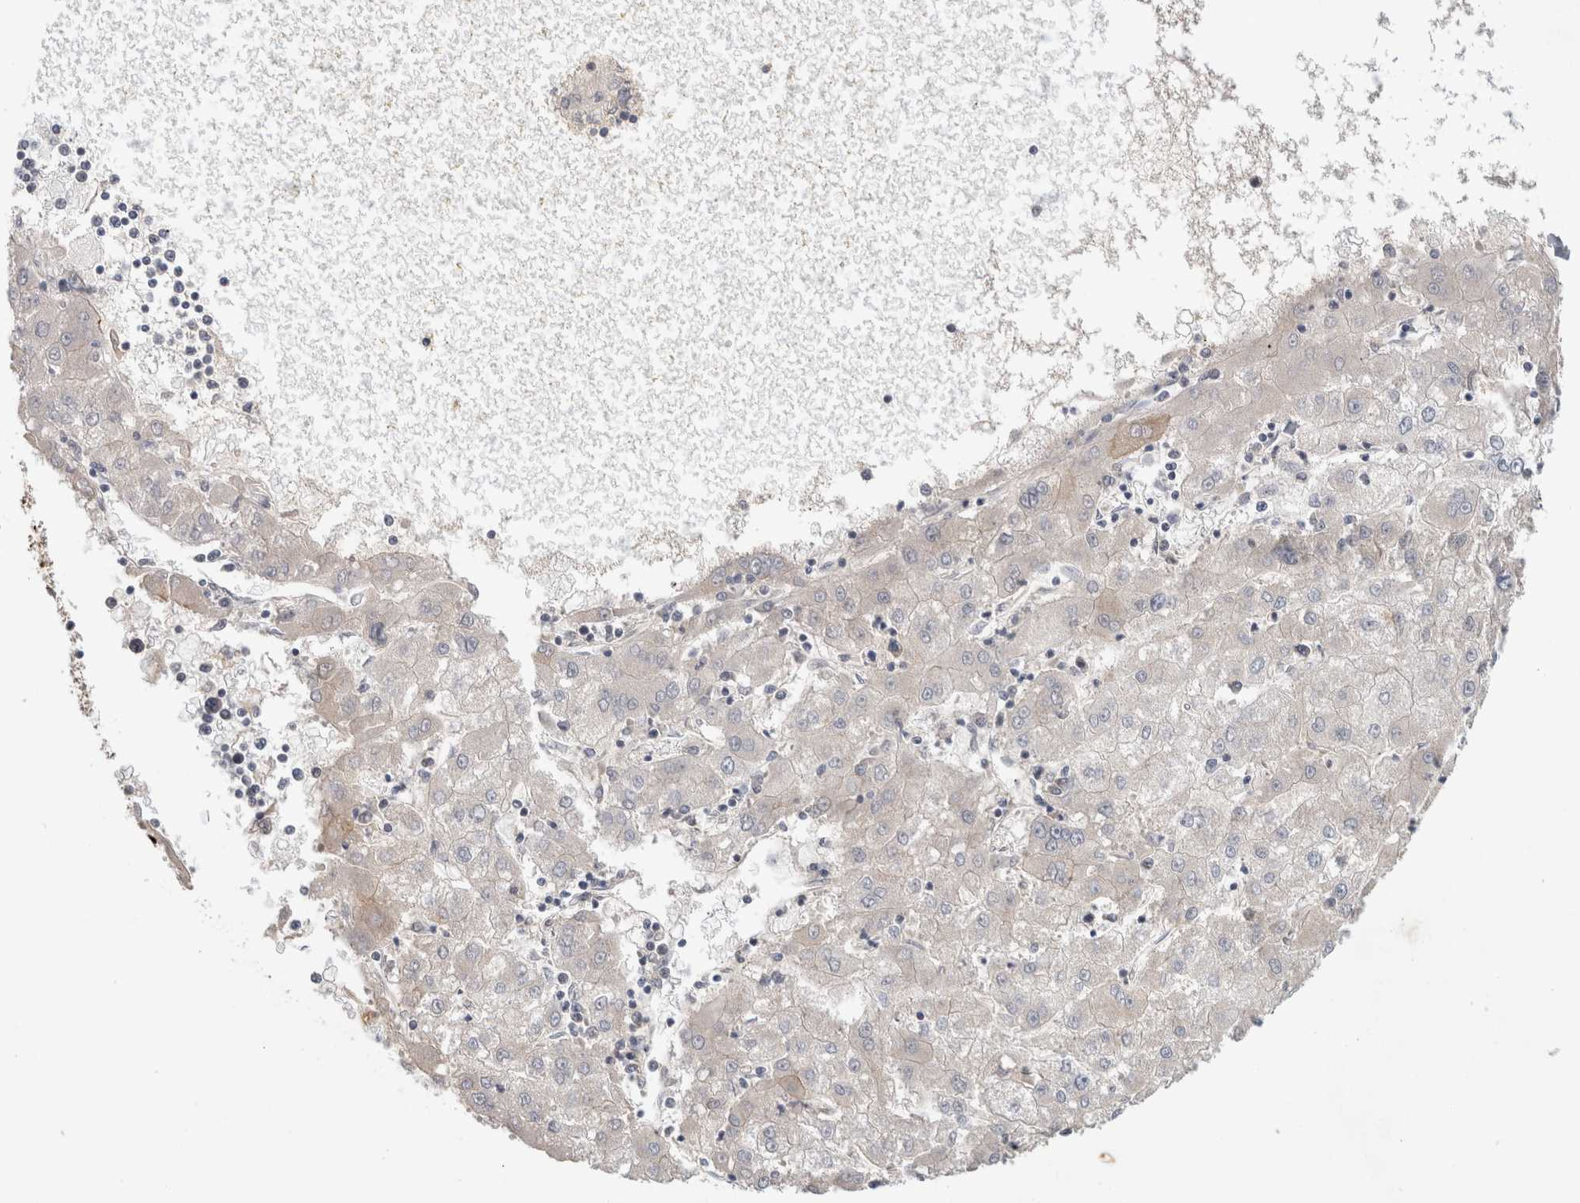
{"staining": {"intensity": "negative", "quantity": "none", "location": "none"}, "tissue": "liver cancer", "cell_type": "Tumor cells", "image_type": "cancer", "snomed": [{"axis": "morphology", "description": "Carcinoma, Hepatocellular, NOS"}, {"axis": "topography", "description": "Liver"}], "caption": "This photomicrograph is of hepatocellular carcinoma (liver) stained with immunohistochemistry to label a protein in brown with the nuclei are counter-stained blue. There is no expression in tumor cells. (DAB immunohistochemistry, high magnification).", "gene": "CRISPLD1", "patient": {"sex": "male", "age": 72}}